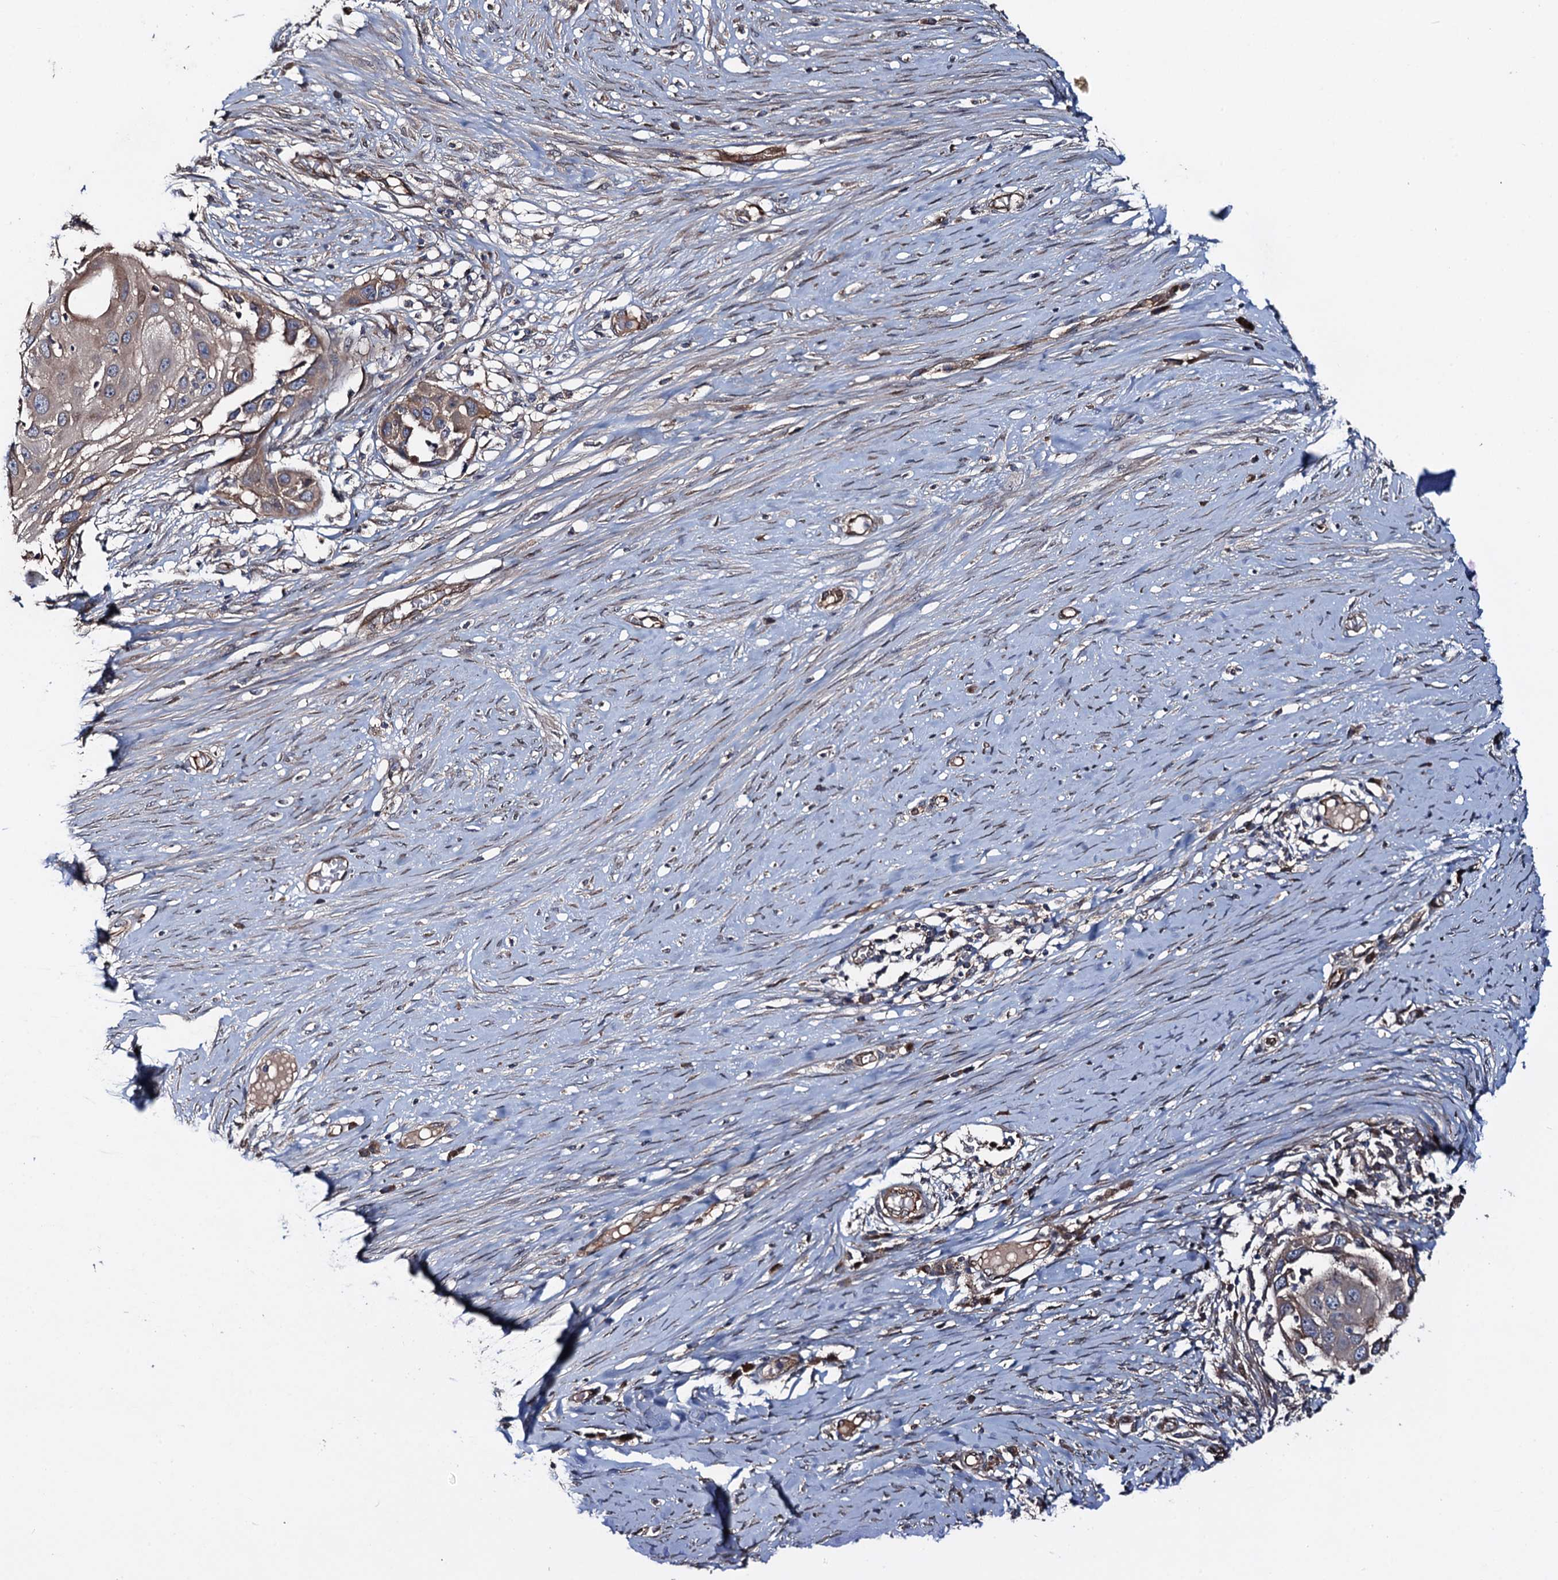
{"staining": {"intensity": "moderate", "quantity": ">75%", "location": "cytoplasmic/membranous"}, "tissue": "skin cancer", "cell_type": "Tumor cells", "image_type": "cancer", "snomed": [{"axis": "morphology", "description": "Squamous cell carcinoma, NOS"}, {"axis": "topography", "description": "Skin"}], "caption": "The immunohistochemical stain labels moderate cytoplasmic/membranous staining in tumor cells of skin squamous cell carcinoma tissue.", "gene": "RHOBTB1", "patient": {"sex": "female", "age": 44}}